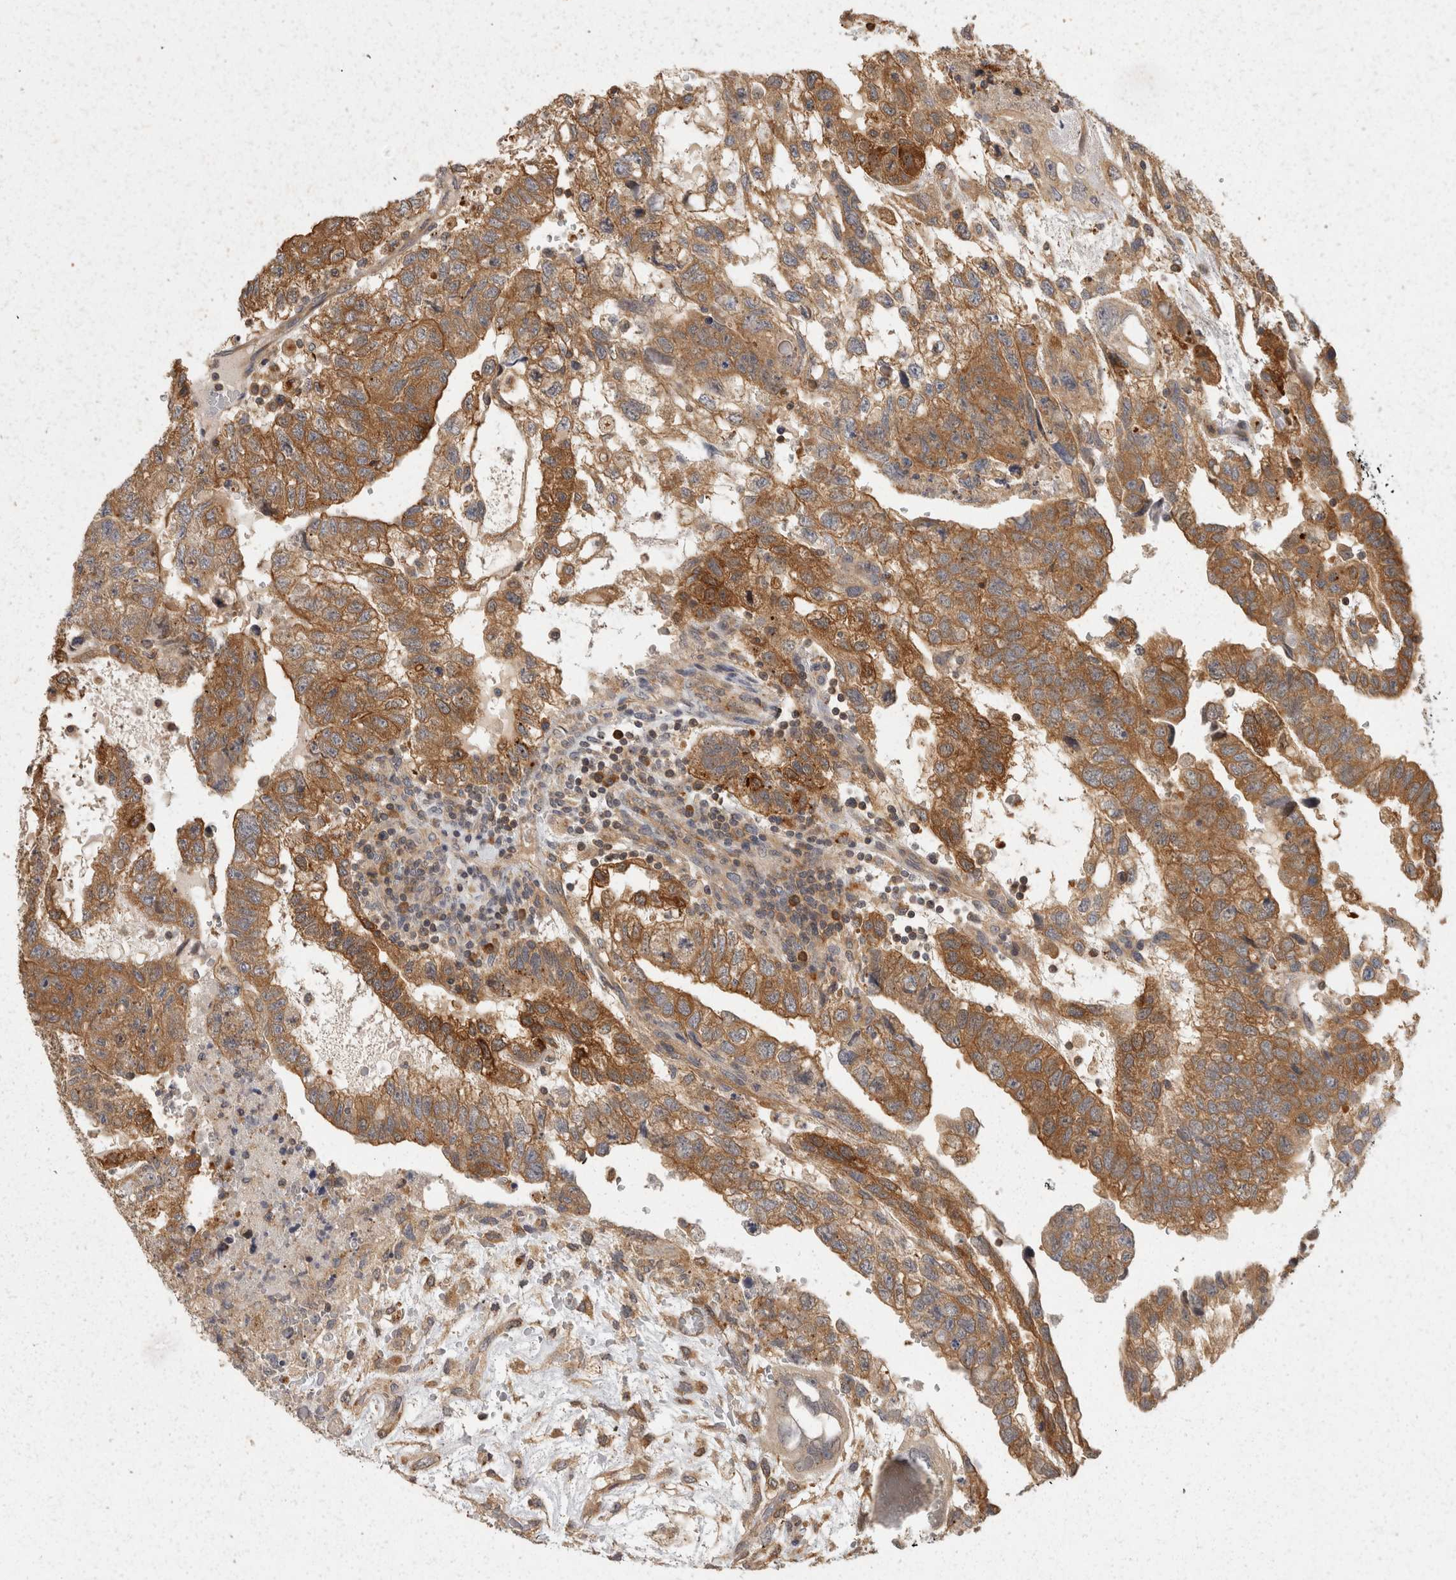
{"staining": {"intensity": "moderate", "quantity": ">75%", "location": "cytoplasmic/membranous"}, "tissue": "testis cancer", "cell_type": "Tumor cells", "image_type": "cancer", "snomed": [{"axis": "morphology", "description": "Carcinoma, Embryonal, NOS"}, {"axis": "topography", "description": "Testis"}], "caption": "Brown immunohistochemical staining in human testis cancer reveals moderate cytoplasmic/membranous staining in about >75% of tumor cells.", "gene": "ACAT2", "patient": {"sex": "male", "age": 36}}